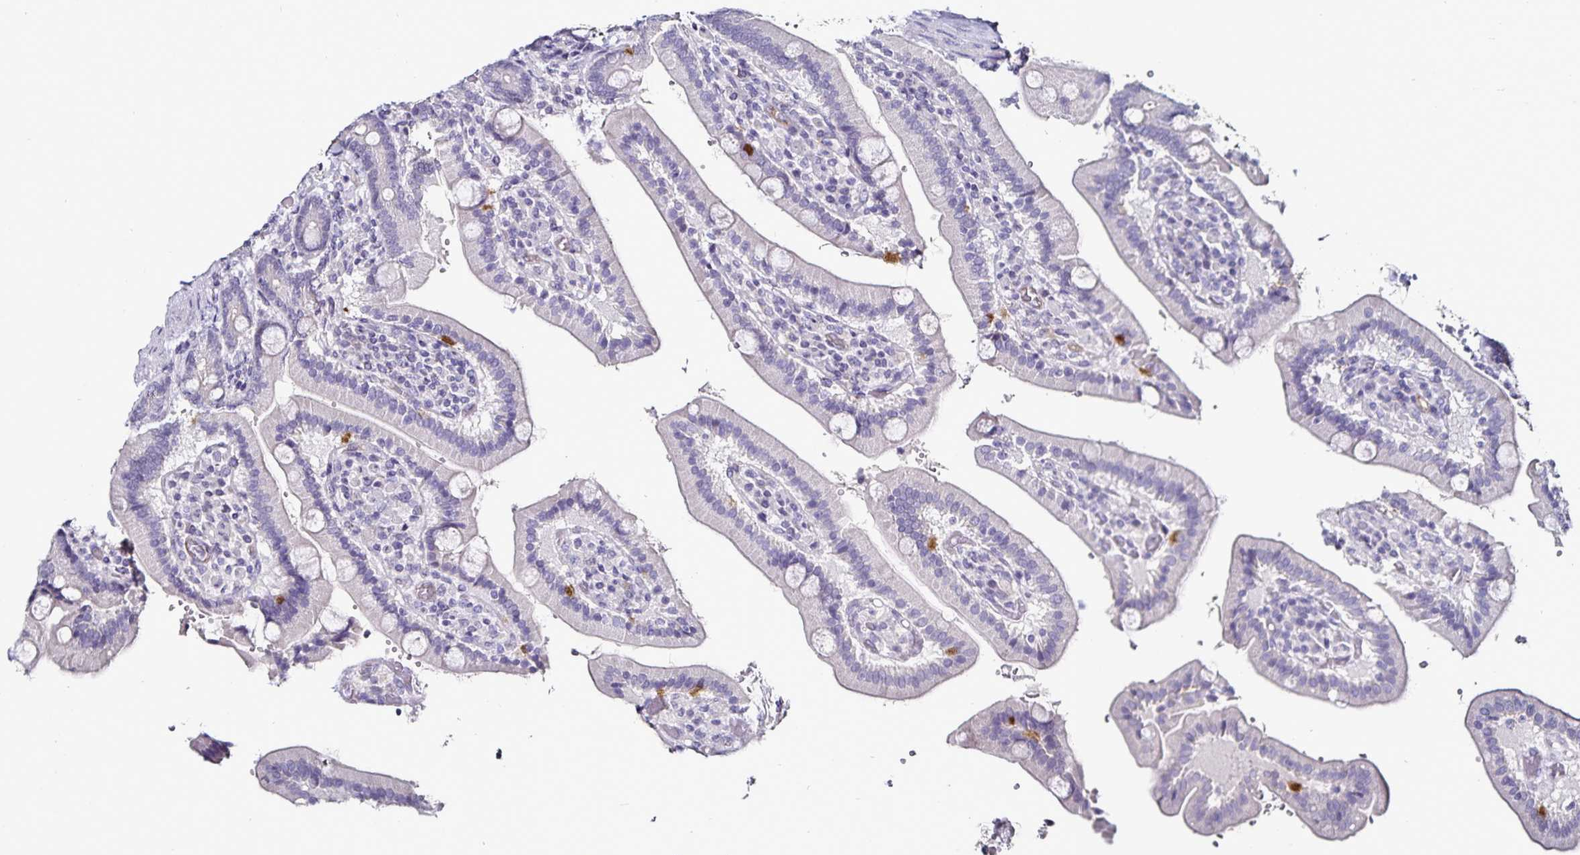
{"staining": {"intensity": "strong", "quantity": "<25%", "location": "cytoplasmic/membranous"}, "tissue": "duodenum", "cell_type": "Glandular cells", "image_type": "normal", "snomed": [{"axis": "morphology", "description": "Normal tissue, NOS"}, {"axis": "topography", "description": "Duodenum"}], "caption": "An IHC histopathology image of normal tissue is shown. Protein staining in brown highlights strong cytoplasmic/membranous positivity in duodenum within glandular cells.", "gene": "TSPAN7", "patient": {"sex": "female", "age": 62}}